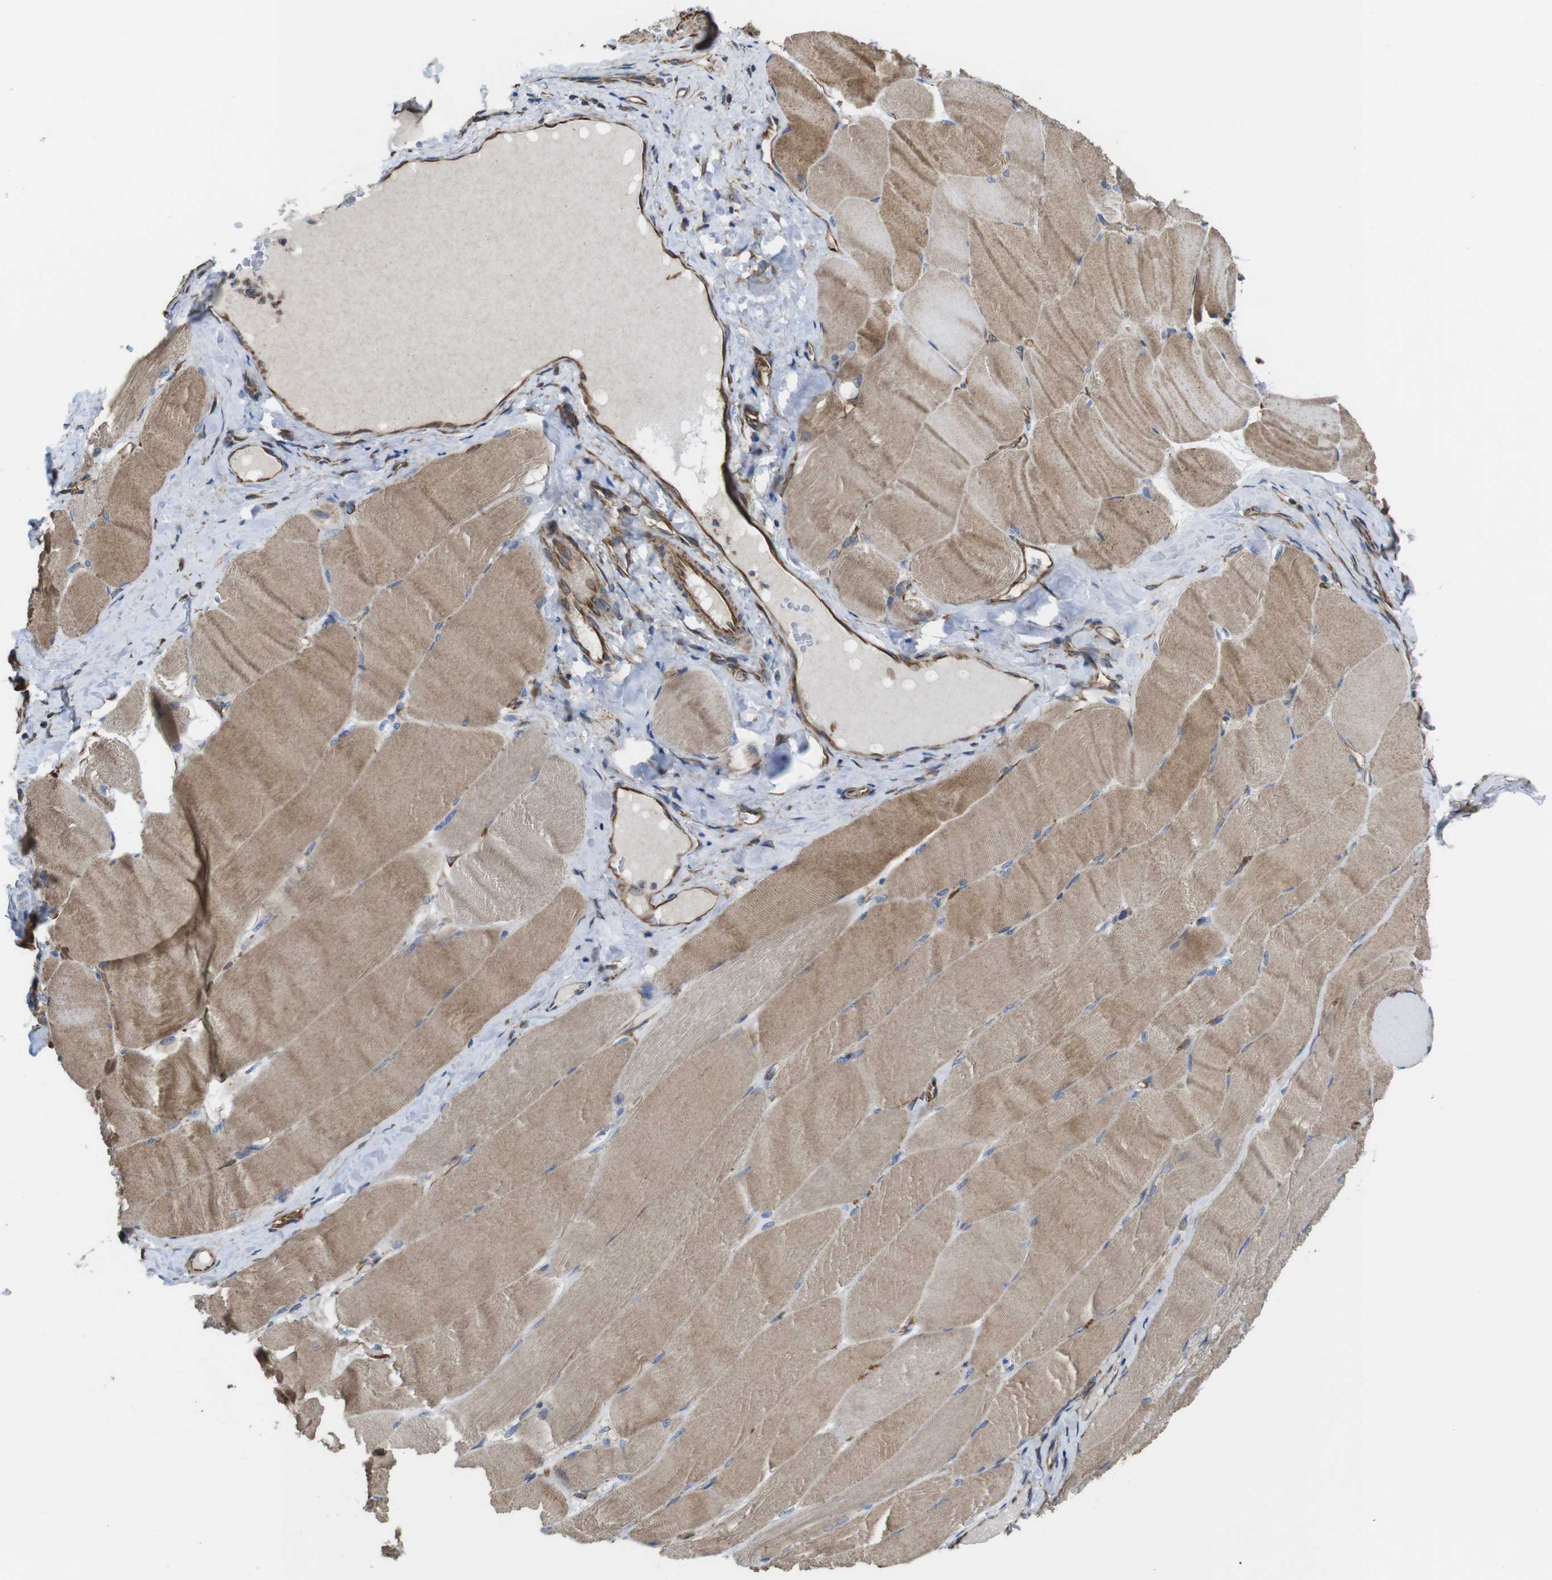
{"staining": {"intensity": "weak", "quantity": ">75%", "location": "cytoplasmic/membranous"}, "tissue": "skeletal muscle", "cell_type": "Myocytes", "image_type": "normal", "snomed": [{"axis": "morphology", "description": "Normal tissue, NOS"}, {"axis": "morphology", "description": "Squamous cell carcinoma, NOS"}, {"axis": "topography", "description": "Skeletal muscle"}], "caption": "Myocytes show weak cytoplasmic/membranous expression in approximately >75% of cells in unremarkable skeletal muscle.", "gene": "POMK", "patient": {"sex": "male", "age": 51}}